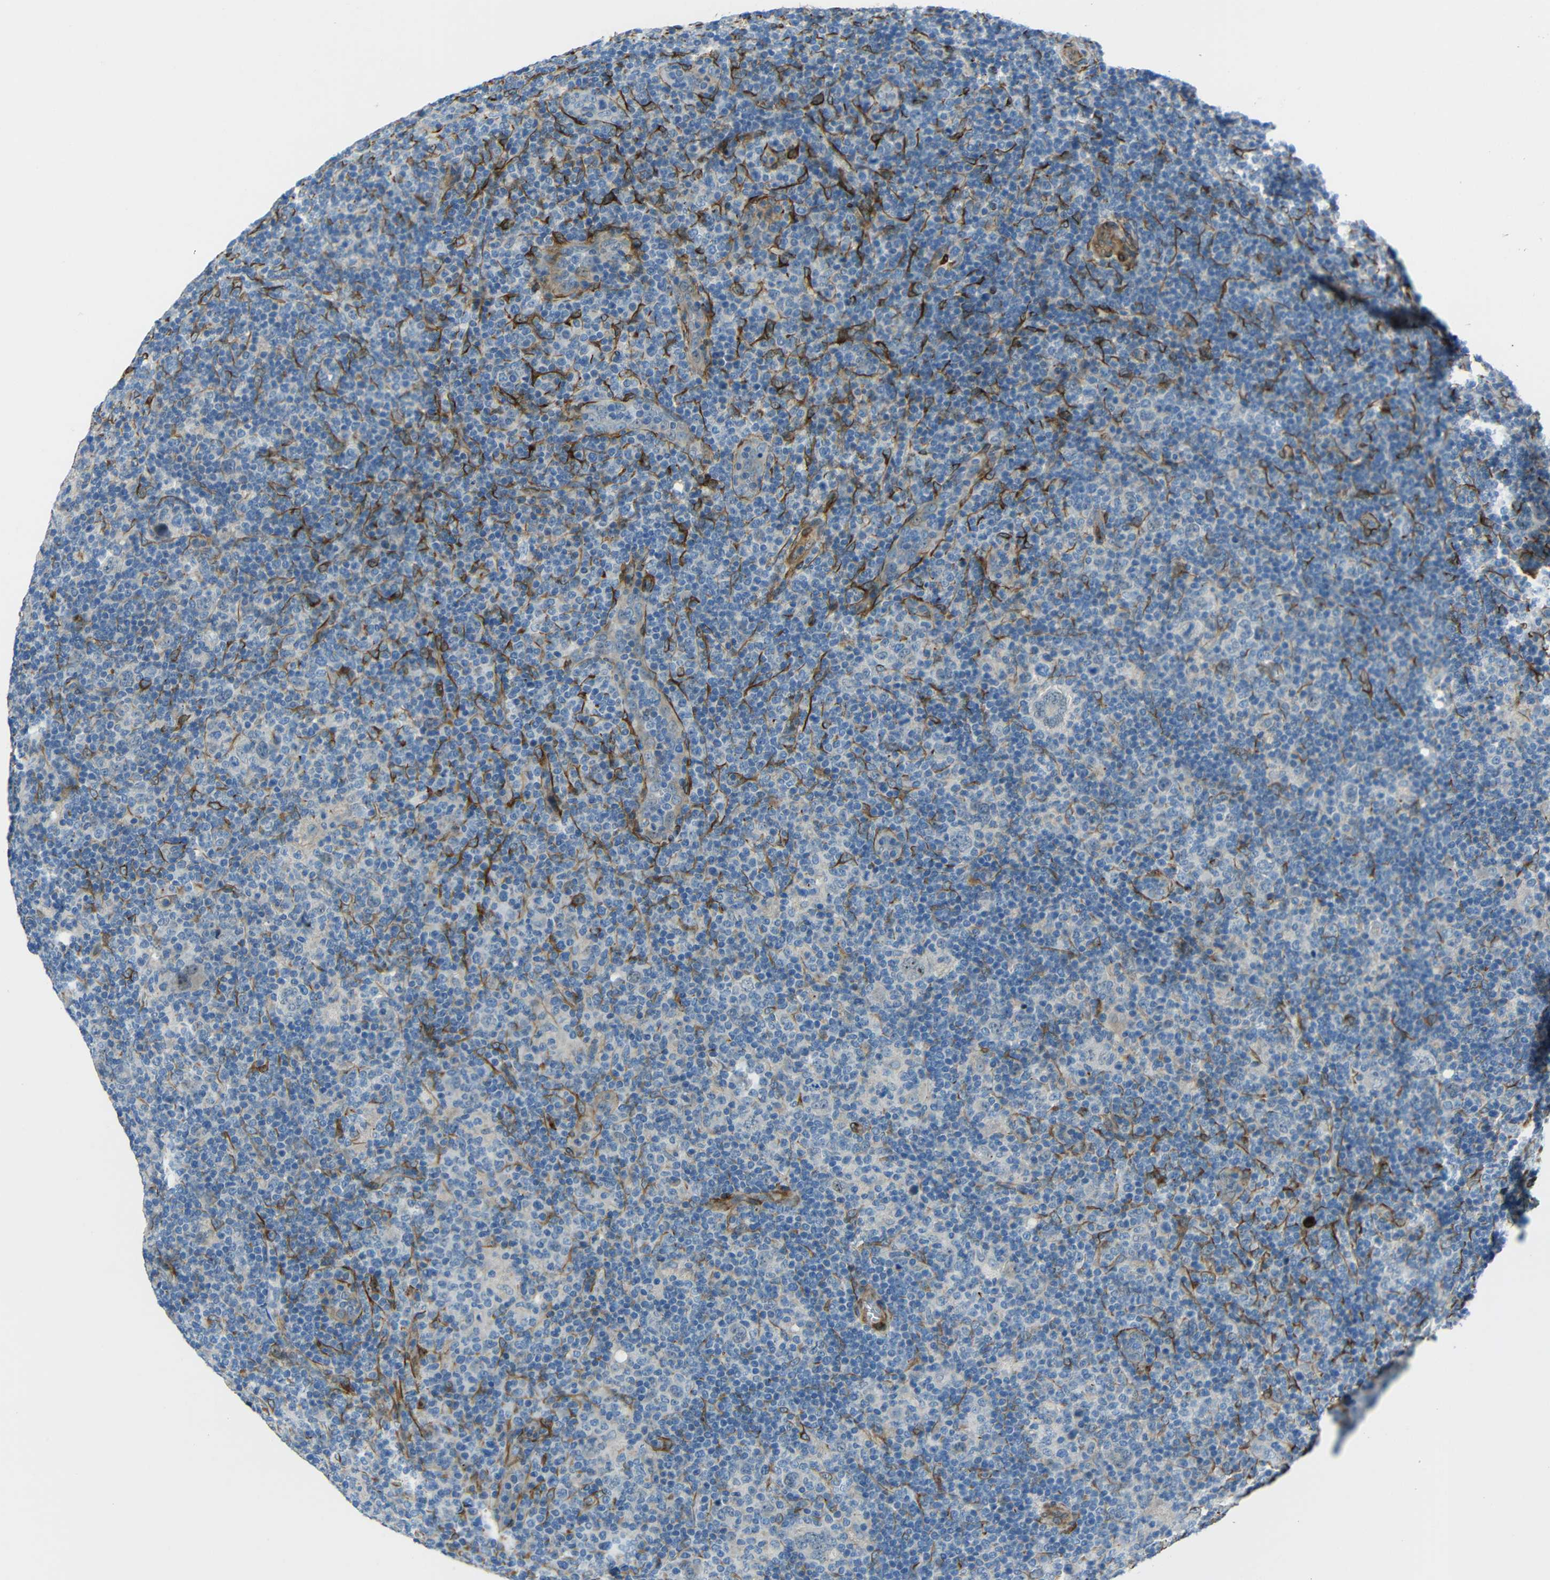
{"staining": {"intensity": "negative", "quantity": "none", "location": "none"}, "tissue": "lymphoma", "cell_type": "Tumor cells", "image_type": "cancer", "snomed": [{"axis": "morphology", "description": "Hodgkin's disease, NOS"}, {"axis": "topography", "description": "Lymph node"}], "caption": "A high-resolution photomicrograph shows immunohistochemistry (IHC) staining of Hodgkin's disease, which exhibits no significant expression in tumor cells. The staining is performed using DAB (3,3'-diaminobenzidine) brown chromogen with nuclei counter-stained in using hematoxylin.", "gene": "DCLK1", "patient": {"sex": "female", "age": 57}}